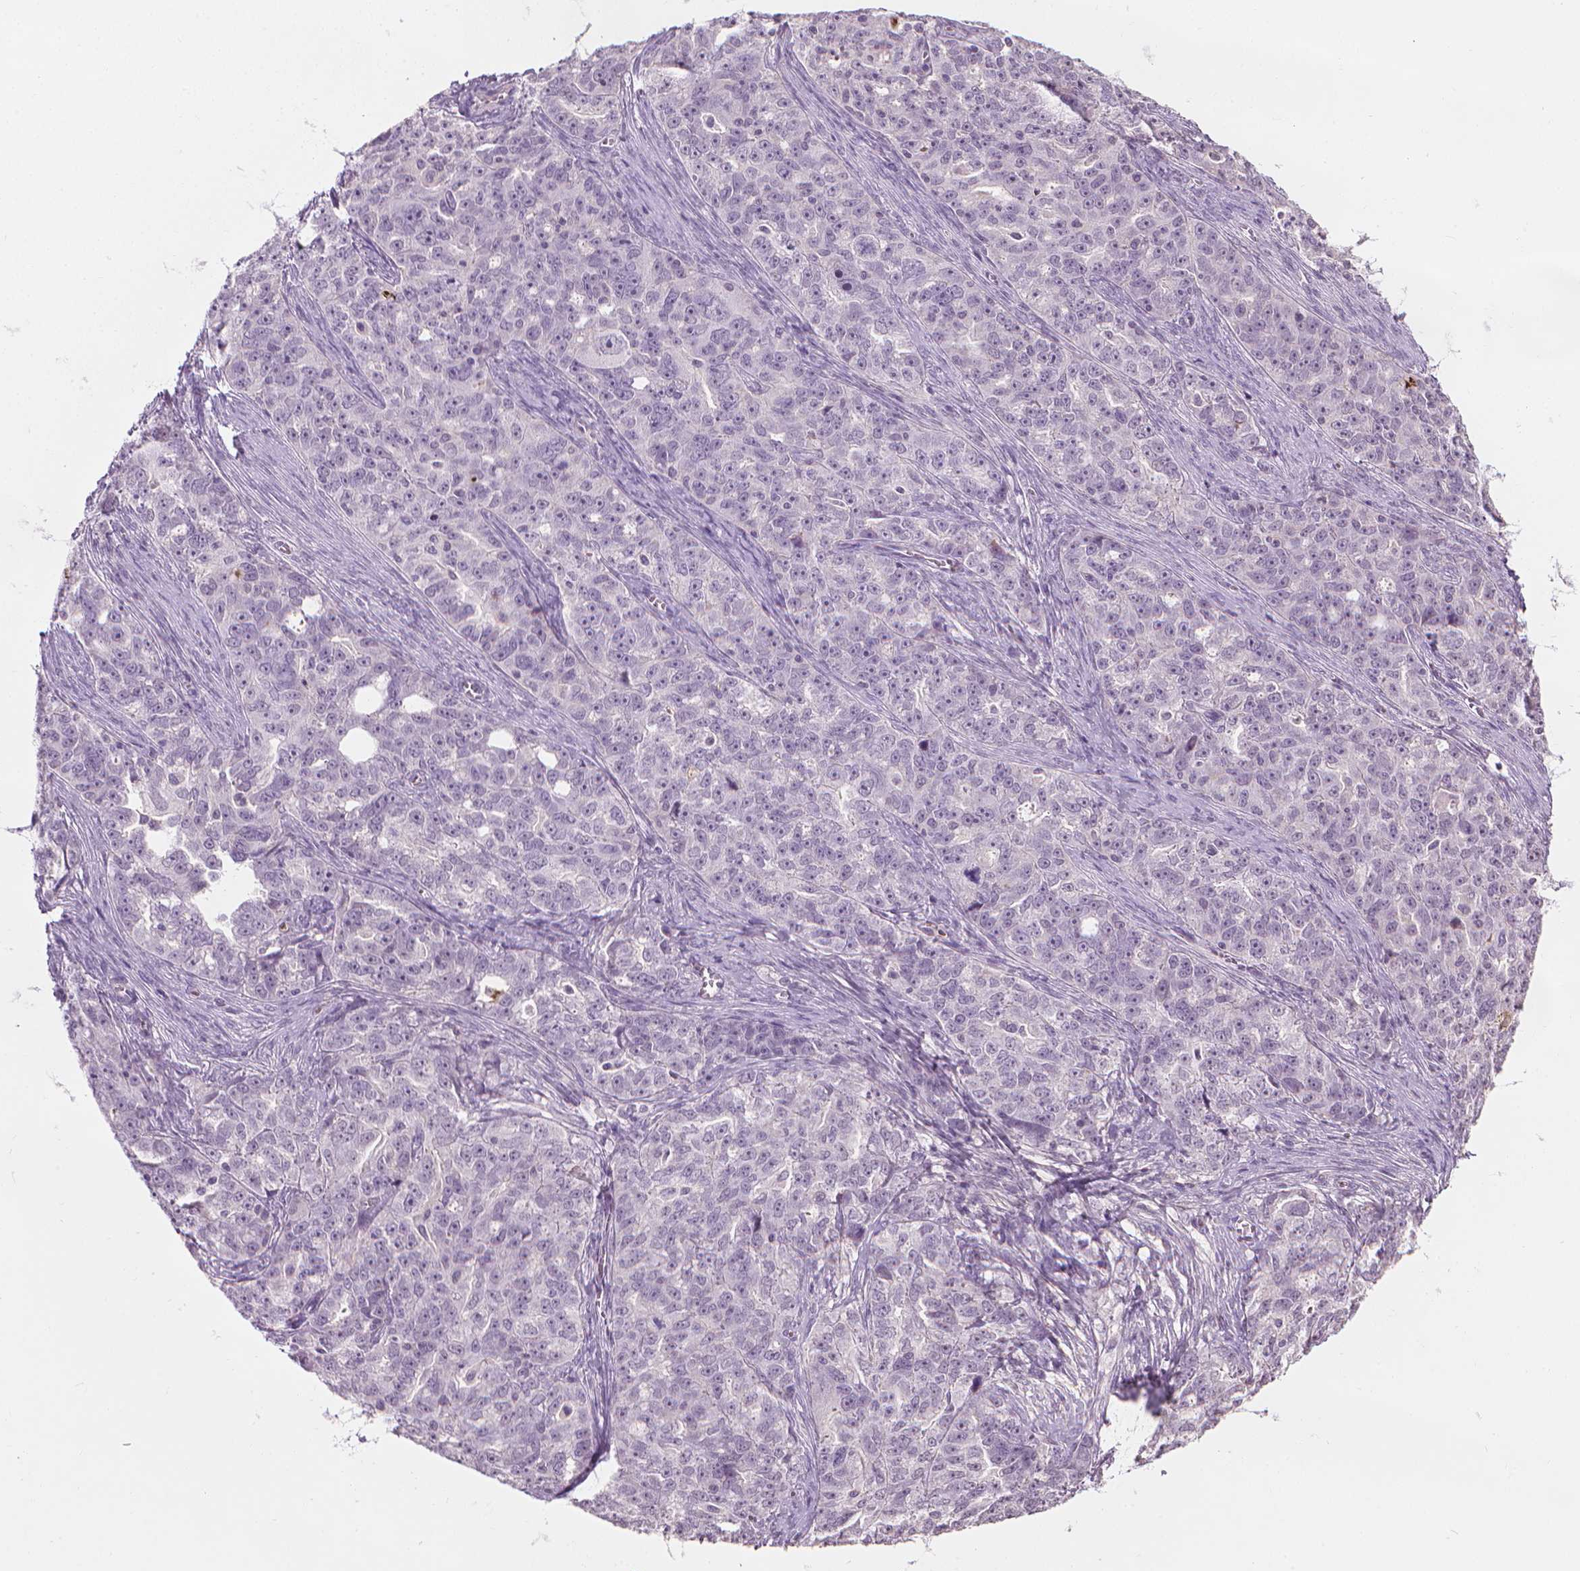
{"staining": {"intensity": "negative", "quantity": "none", "location": "none"}, "tissue": "ovarian cancer", "cell_type": "Tumor cells", "image_type": "cancer", "snomed": [{"axis": "morphology", "description": "Cystadenocarcinoma, serous, NOS"}, {"axis": "topography", "description": "Ovary"}], "caption": "IHC photomicrograph of ovarian serous cystadenocarcinoma stained for a protein (brown), which reveals no expression in tumor cells.", "gene": "SAXO2", "patient": {"sex": "female", "age": 51}}